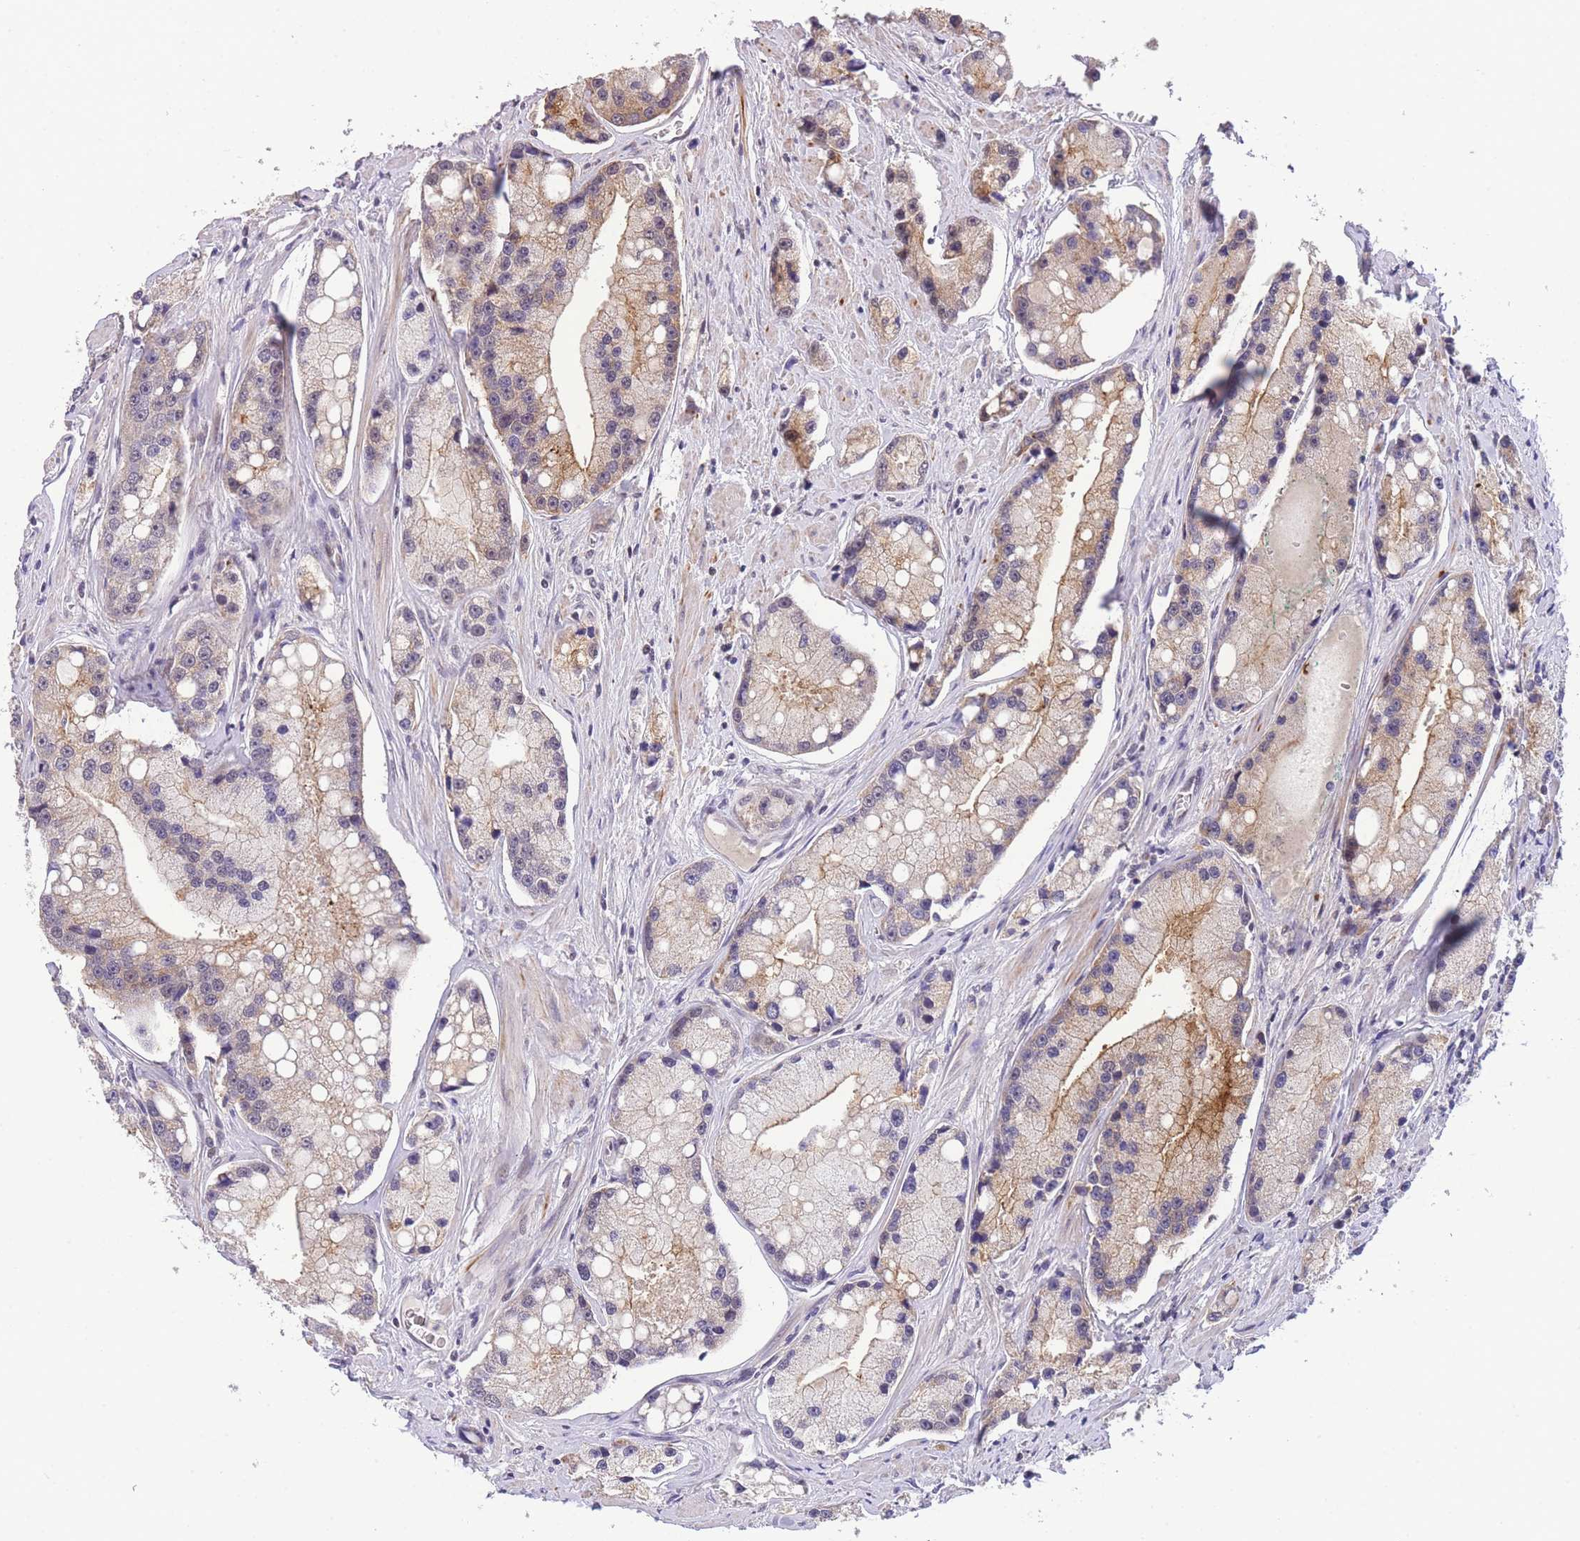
{"staining": {"intensity": "moderate", "quantity": "<25%", "location": "cytoplasmic/membranous"}, "tissue": "prostate cancer", "cell_type": "Tumor cells", "image_type": "cancer", "snomed": [{"axis": "morphology", "description": "Adenocarcinoma, High grade"}, {"axis": "topography", "description": "Prostate"}], "caption": "Prostate high-grade adenocarcinoma stained with immunohistochemistry displays moderate cytoplasmic/membranous positivity in about <25% of tumor cells.", "gene": "SLC35F2", "patient": {"sex": "male", "age": 74}}